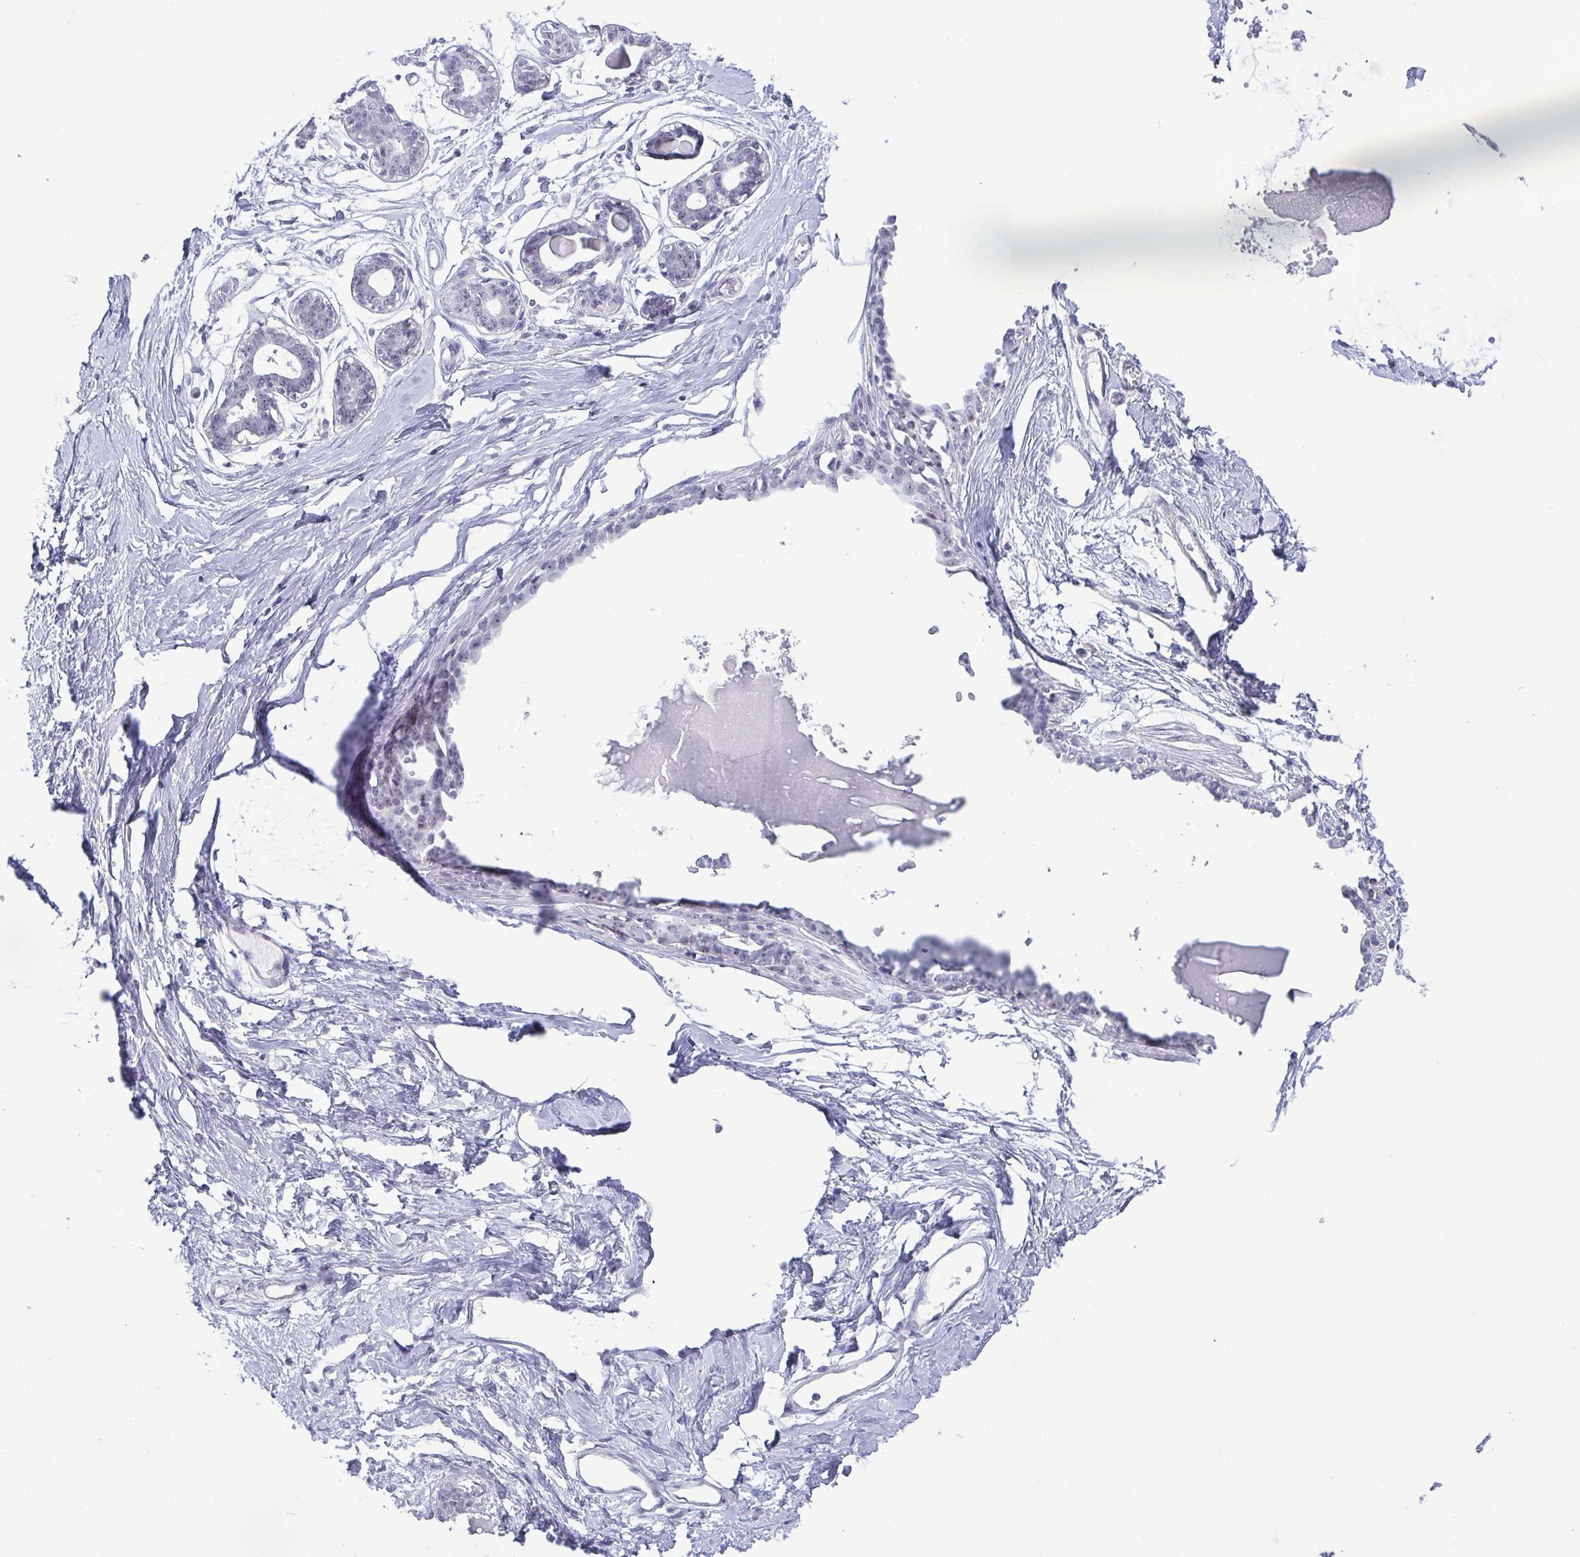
{"staining": {"intensity": "negative", "quantity": "none", "location": "none"}, "tissue": "breast", "cell_type": "Adipocytes", "image_type": "normal", "snomed": [{"axis": "morphology", "description": "Normal tissue, NOS"}, {"axis": "topography", "description": "Breast"}], "caption": "Histopathology image shows no protein expression in adipocytes of unremarkable breast.", "gene": "BZW1", "patient": {"sex": "female", "age": 45}}